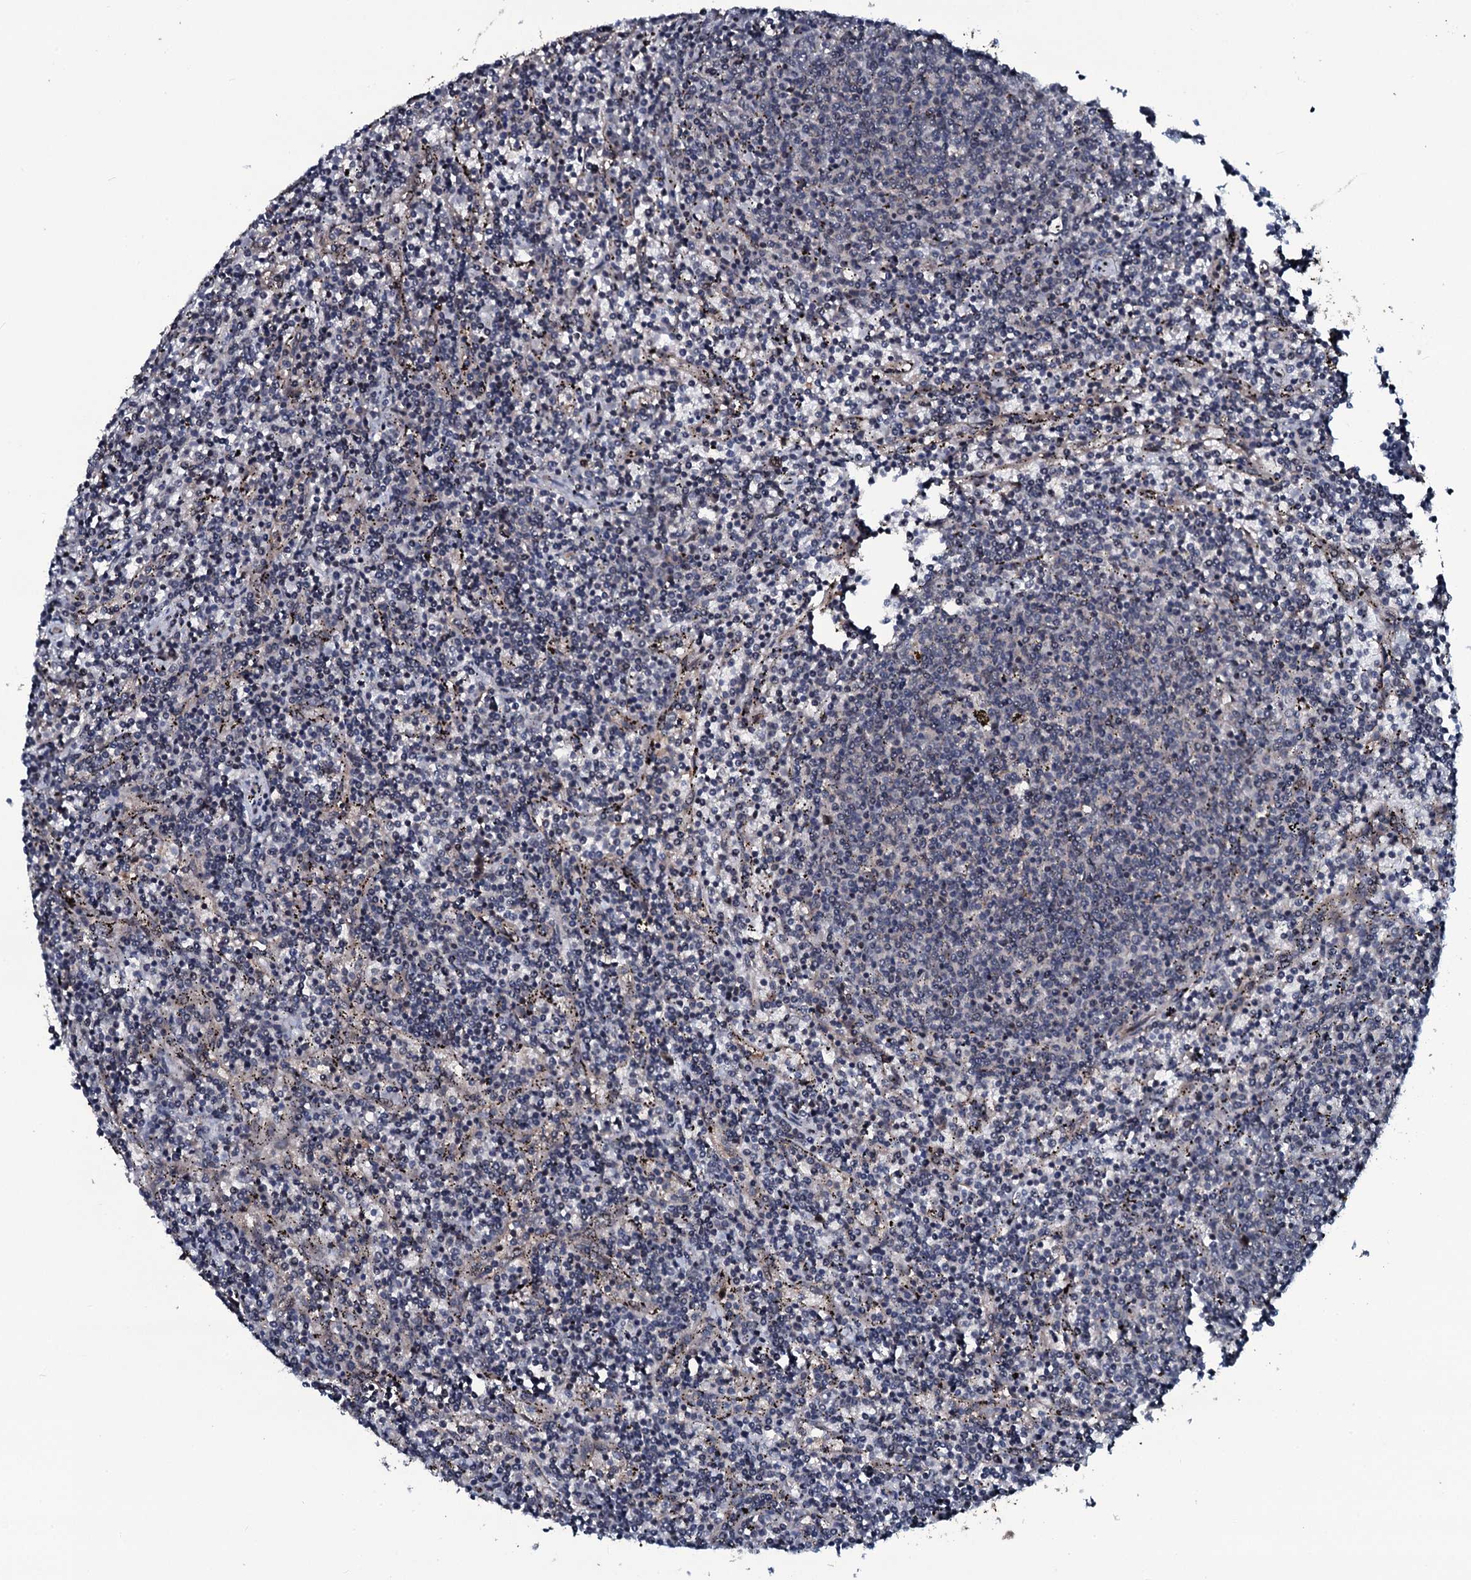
{"staining": {"intensity": "negative", "quantity": "none", "location": "none"}, "tissue": "lymphoma", "cell_type": "Tumor cells", "image_type": "cancer", "snomed": [{"axis": "morphology", "description": "Malignant lymphoma, non-Hodgkin's type, Low grade"}, {"axis": "topography", "description": "Spleen"}], "caption": "Protein analysis of lymphoma reveals no significant expression in tumor cells. Nuclei are stained in blue.", "gene": "OGFOD2", "patient": {"sex": "female", "age": 50}}